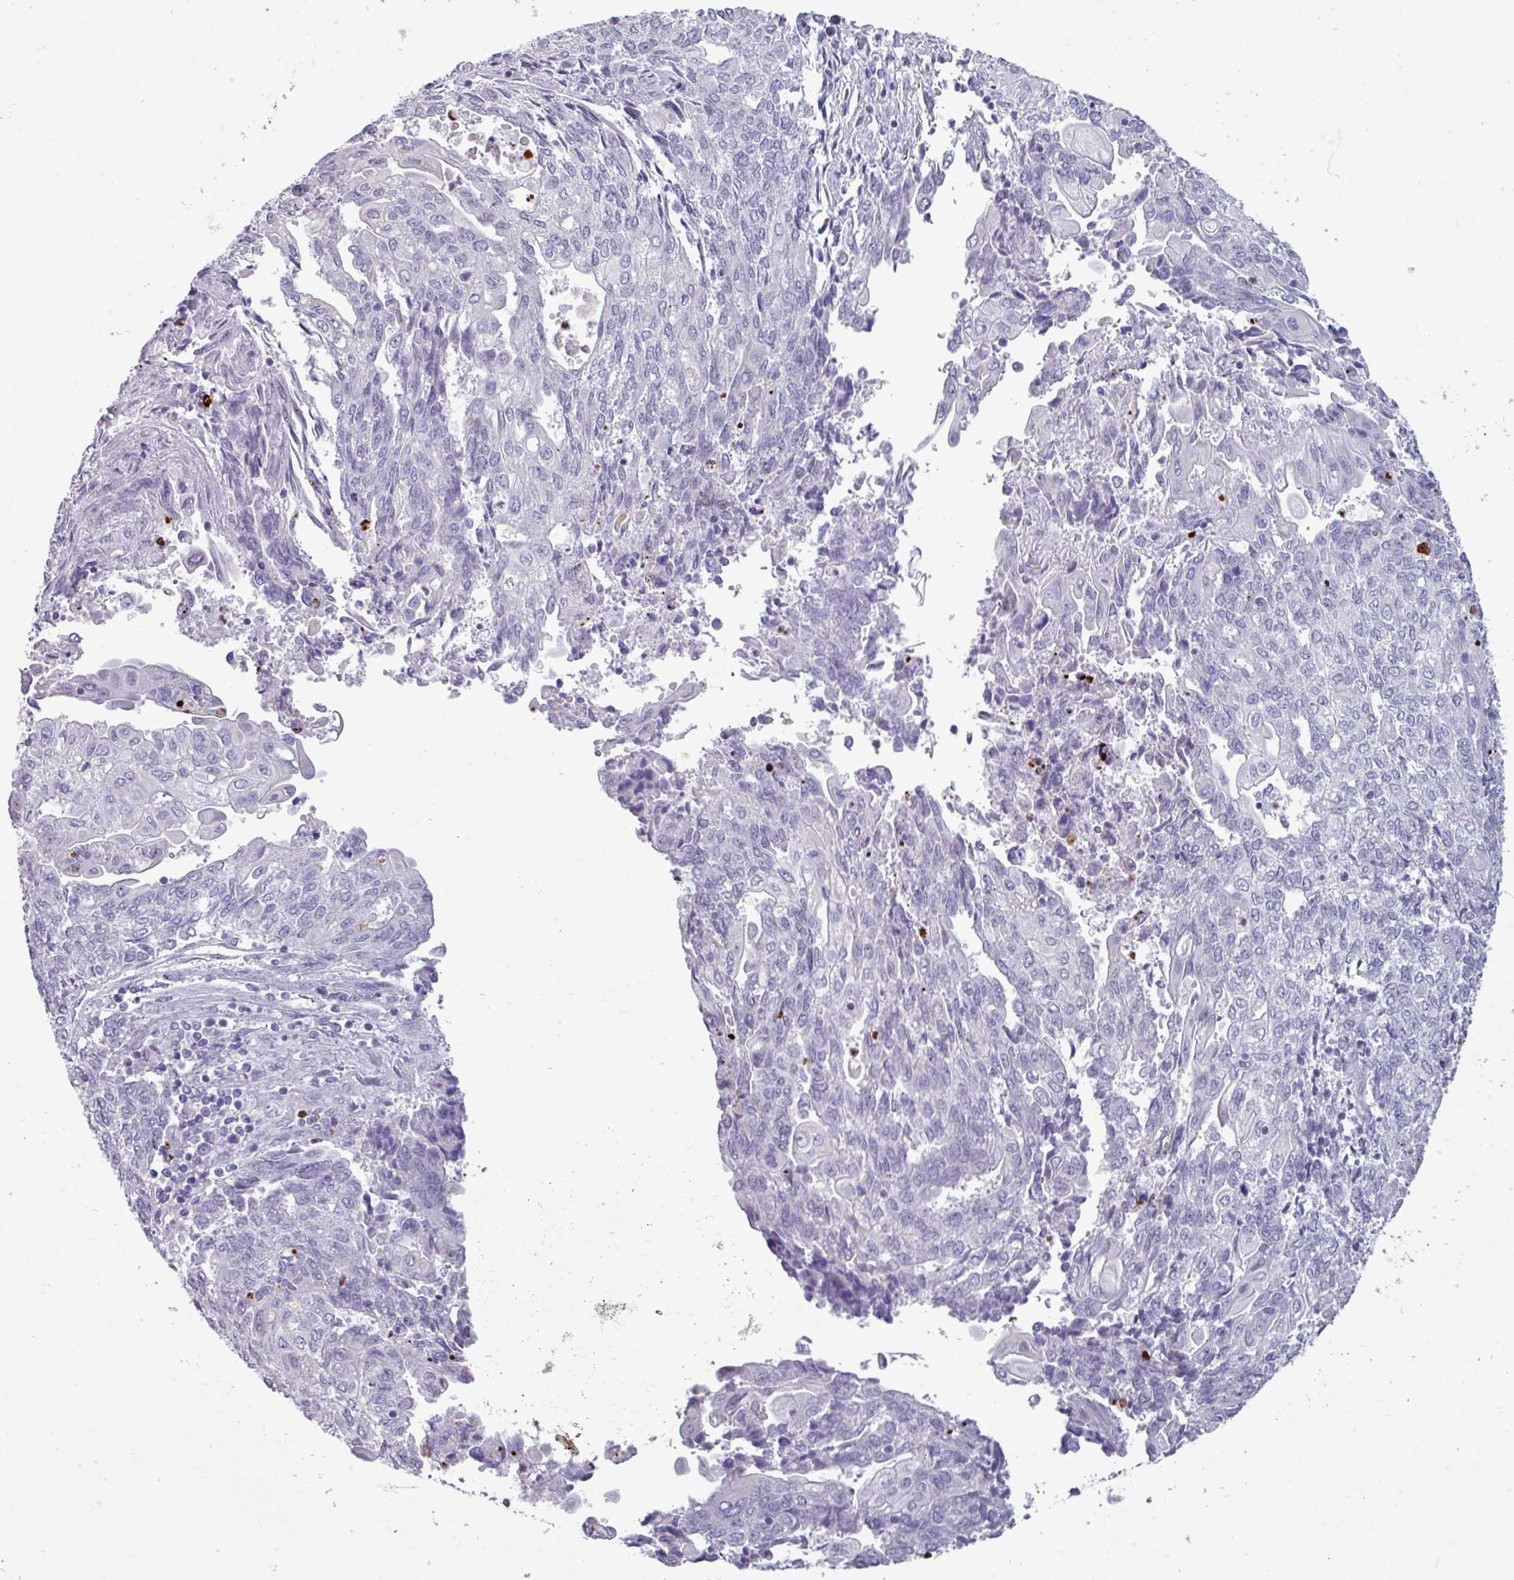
{"staining": {"intensity": "negative", "quantity": "none", "location": "none"}, "tissue": "endometrial cancer", "cell_type": "Tumor cells", "image_type": "cancer", "snomed": [{"axis": "morphology", "description": "Adenocarcinoma, NOS"}, {"axis": "topography", "description": "Endometrium"}], "caption": "Immunohistochemistry micrograph of adenocarcinoma (endometrial) stained for a protein (brown), which shows no positivity in tumor cells.", "gene": "TRIM39", "patient": {"sex": "female", "age": 54}}